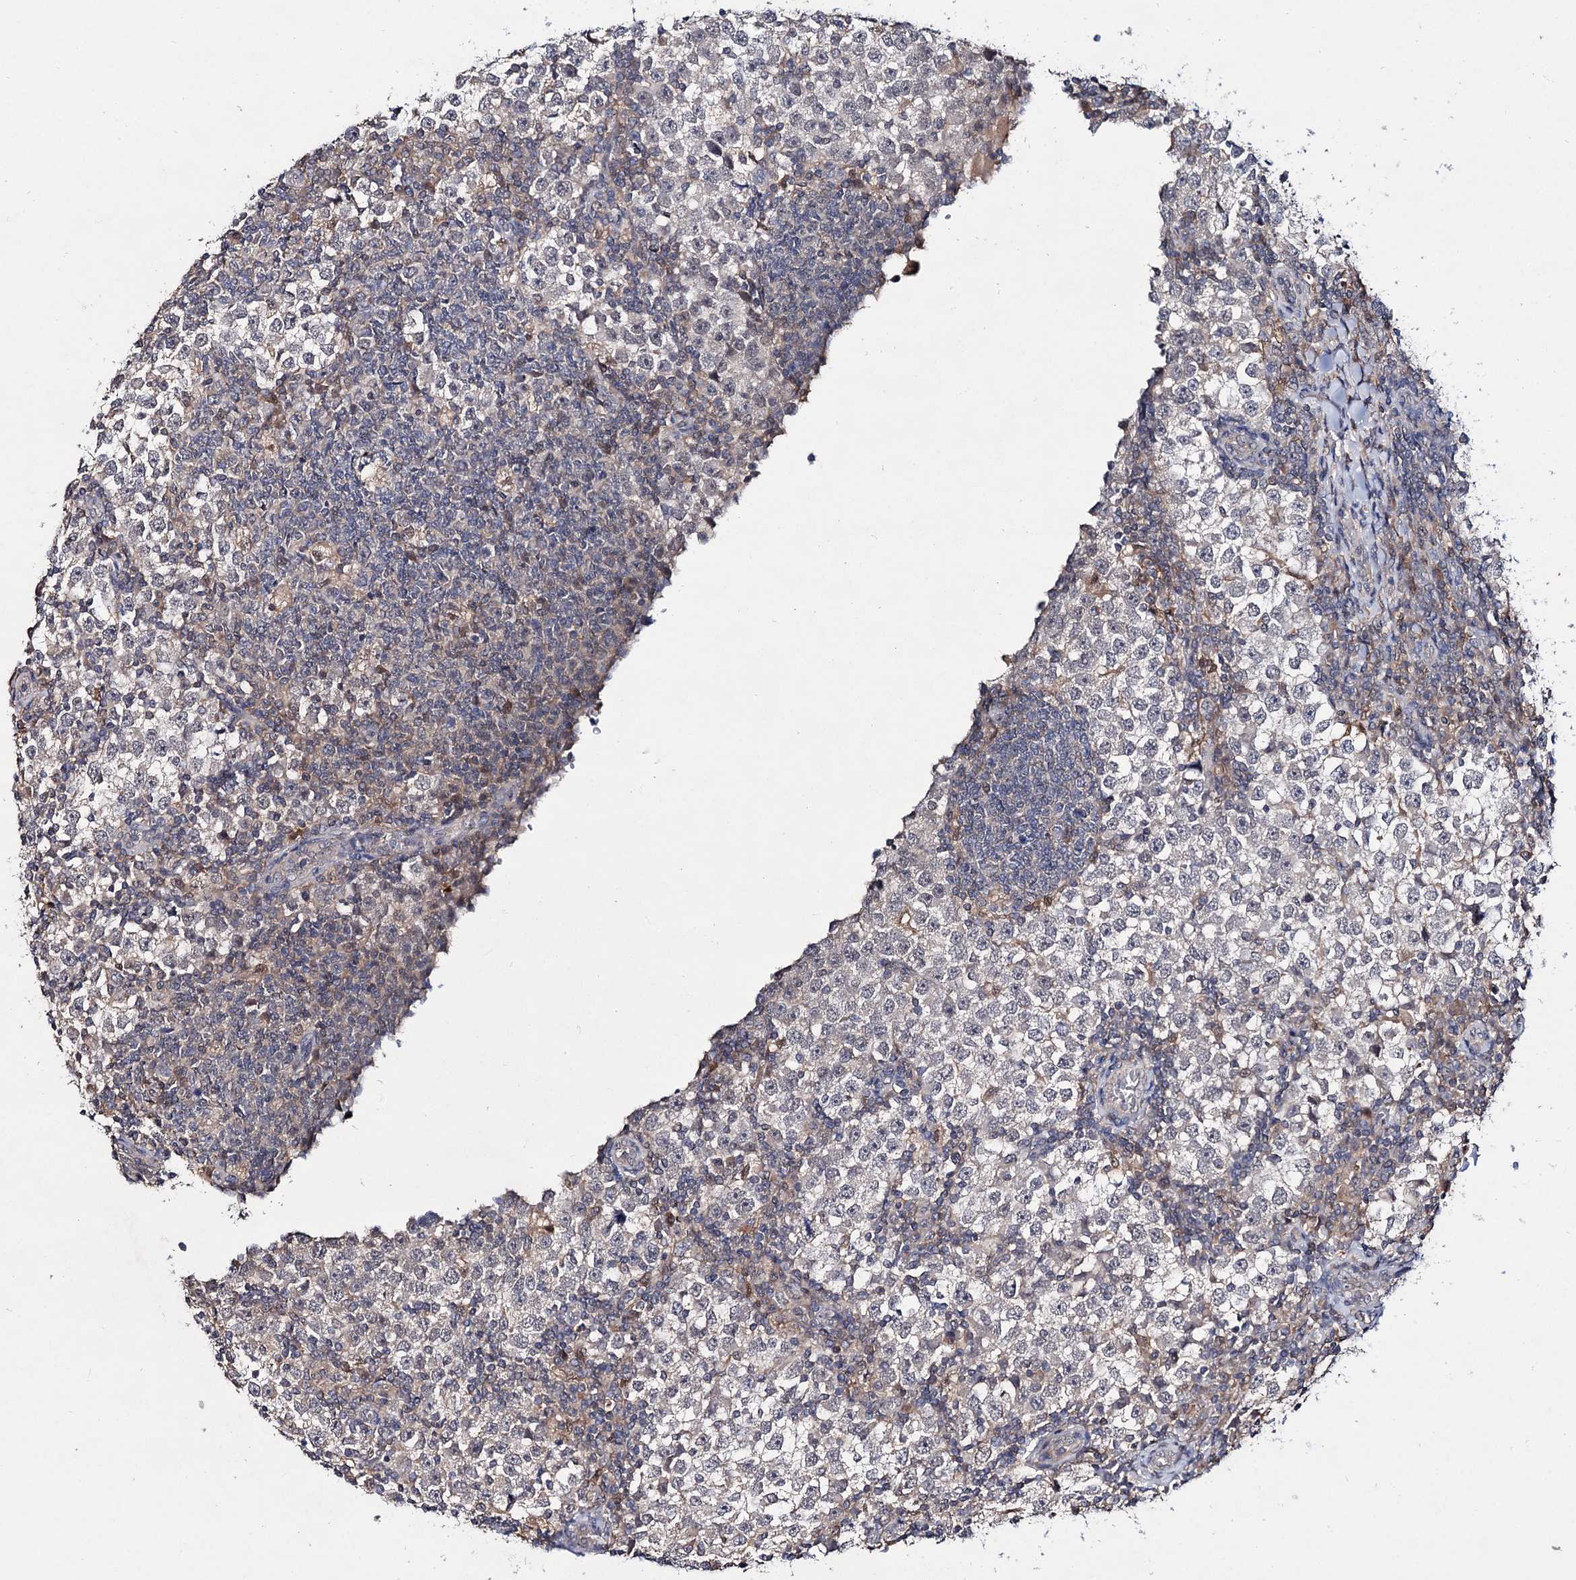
{"staining": {"intensity": "negative", "quantity": "none", "location": "none"}, "tissue": "testis cancer", "cell_type": "Tumor cells", "image_type": "cancer", "snomed": [{"axis": "morphology", "description": "Seminoma, NOS"}, {"axis": "topography", "description": "Testis"}], "caption": "Tumor cells are negative for protein expression in human seminoma (testis).", "gene": "ACTR6", "patient": {"sex": "male", "age": 65}}